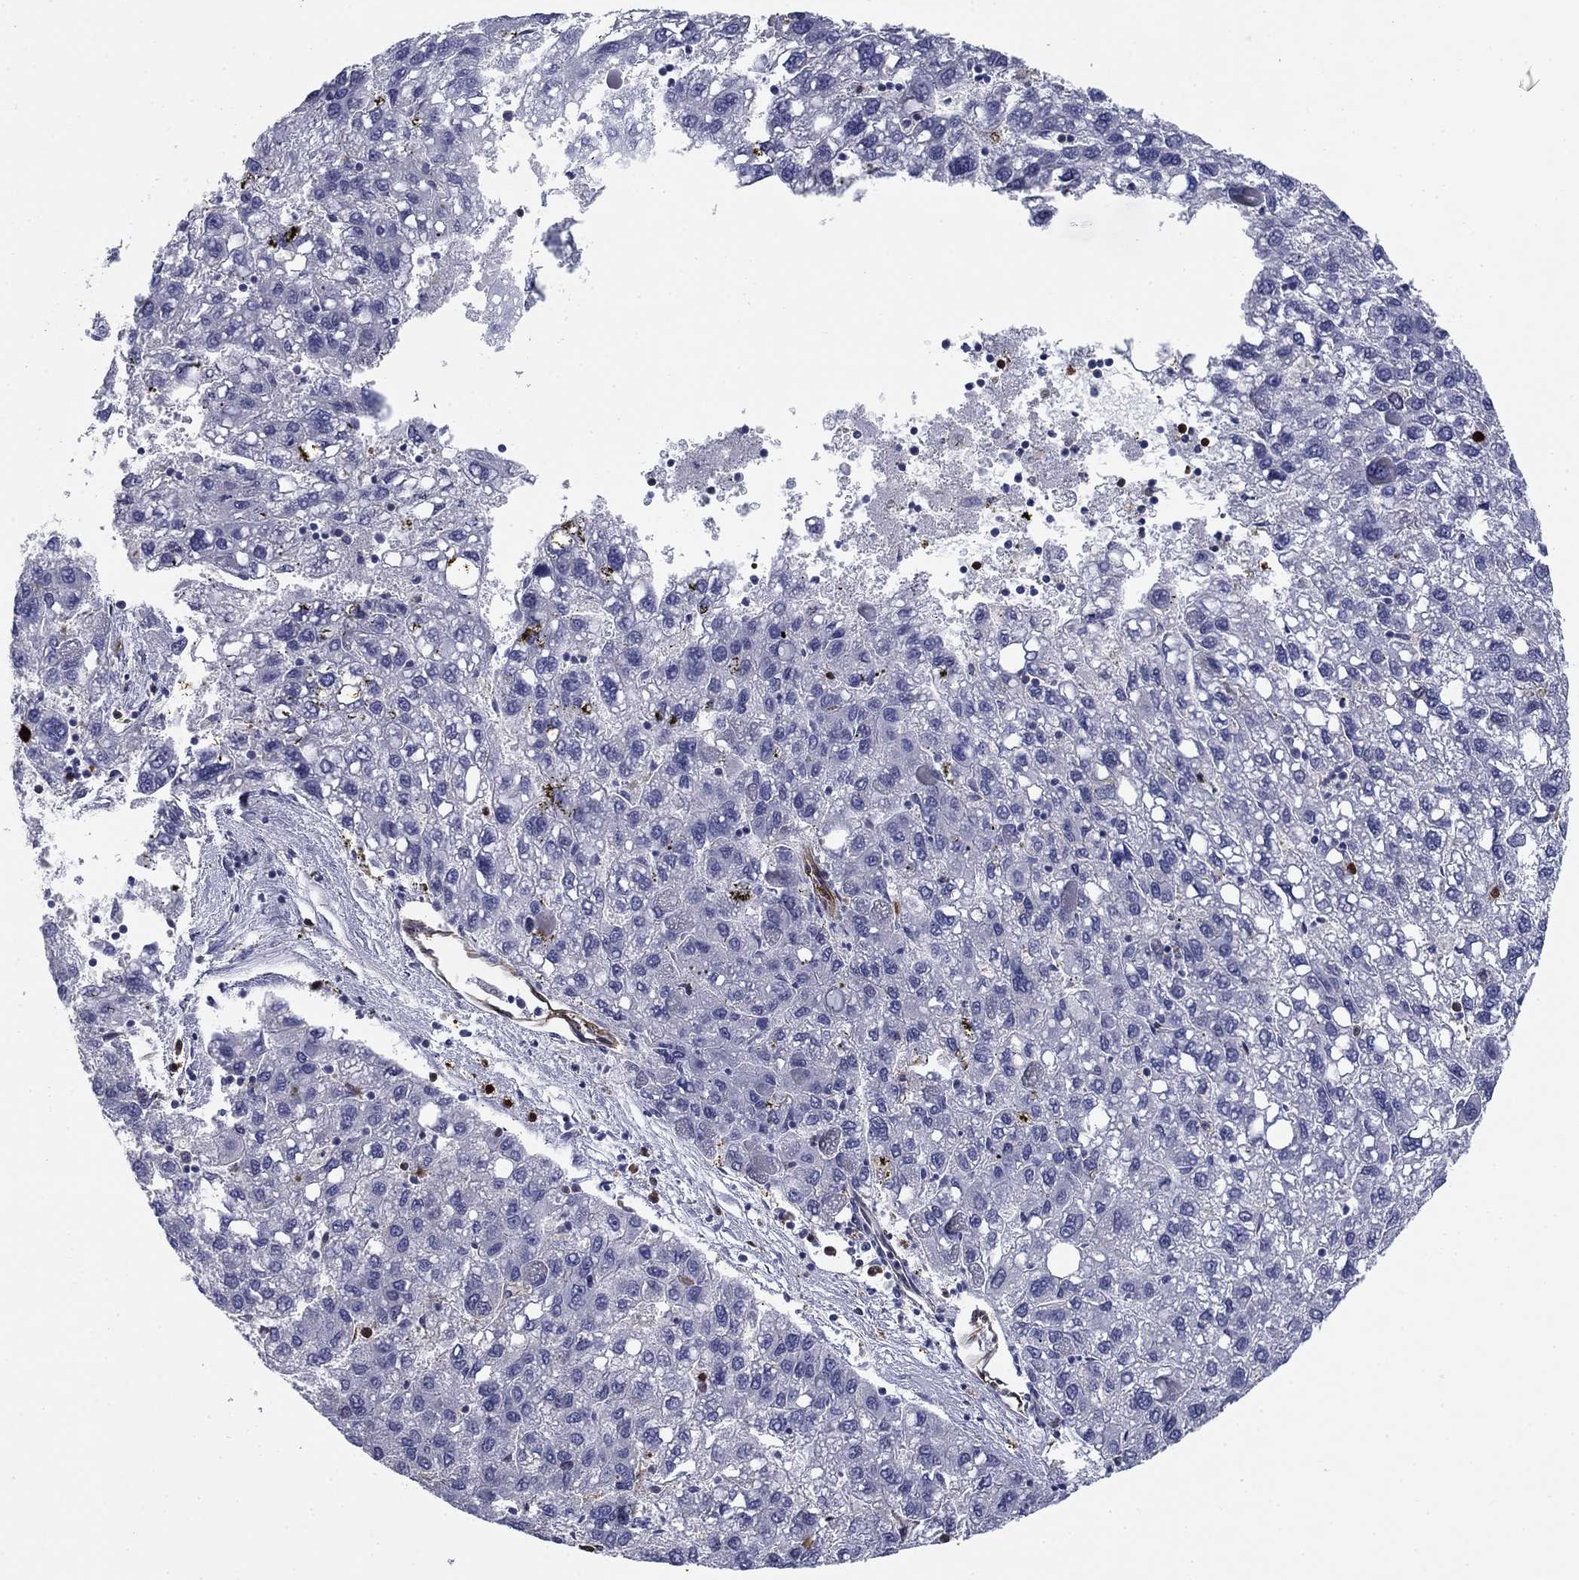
{"staining": {"intensity": "negative", "quantity": "none", "location": "none"}, "tissue": "liver cancer", "cell_type": "Tumor cells", "image_type": "cancer", "snomed": [{"axis": "morphology", "description": "Carcinoma, Hepatocellular, NOS"}, {"axis": "topography", "description": "Liver"}], "caption": "A high-resolution micrograph shows immunohistochemistry (IHC) staining of liver hepatocellular carcinoma, which displays no significant expression in tumor cells.", "gene": "STMN1", "patient": {"sex": "female", "age": 82}}